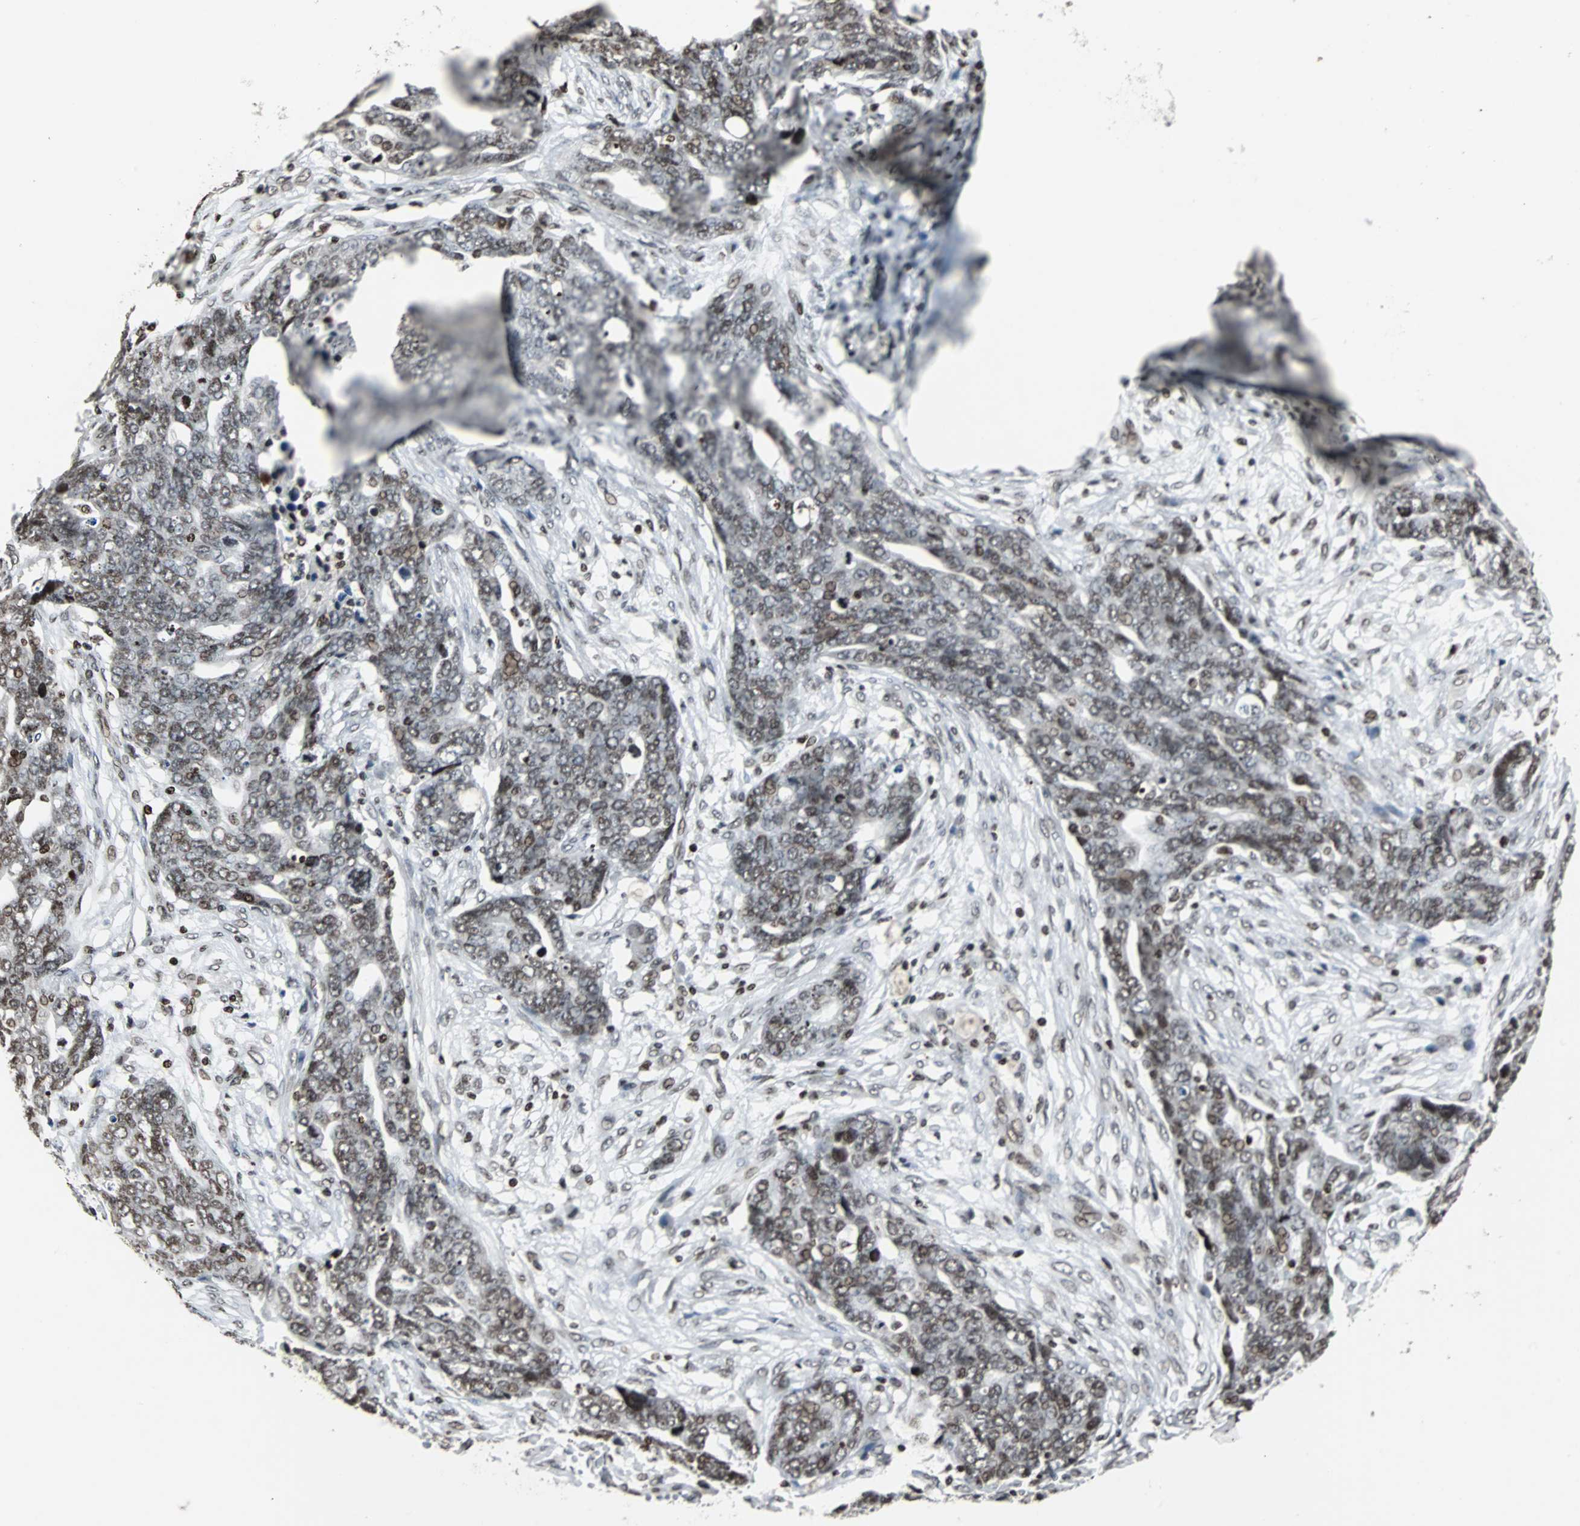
{"staining": {"intensity": "moderate", "quantity": ">75%", "location": "nuclear"}, "tissue": "ovarian cancer", "cell_type": "Tumor cells", "image_type": "cancer", "snomed": [{"axis": "morphology", "description": "Normal tissue, NOS"}, {"axis": "morphology", "description": "Cystadenocarcinoma, serous, NOS"}, {"axis": "topography", "description": "Fallopian tube"}, {"axis": "topography", "description": "Ovary"}], "caption": "Immunohistochemical staining of ovarian cancer displays moderate nuclear protein staining in about >75% of tumor cells.", "gene": "PAXIP1", "patient": {"sex": "female", "age": 56}}